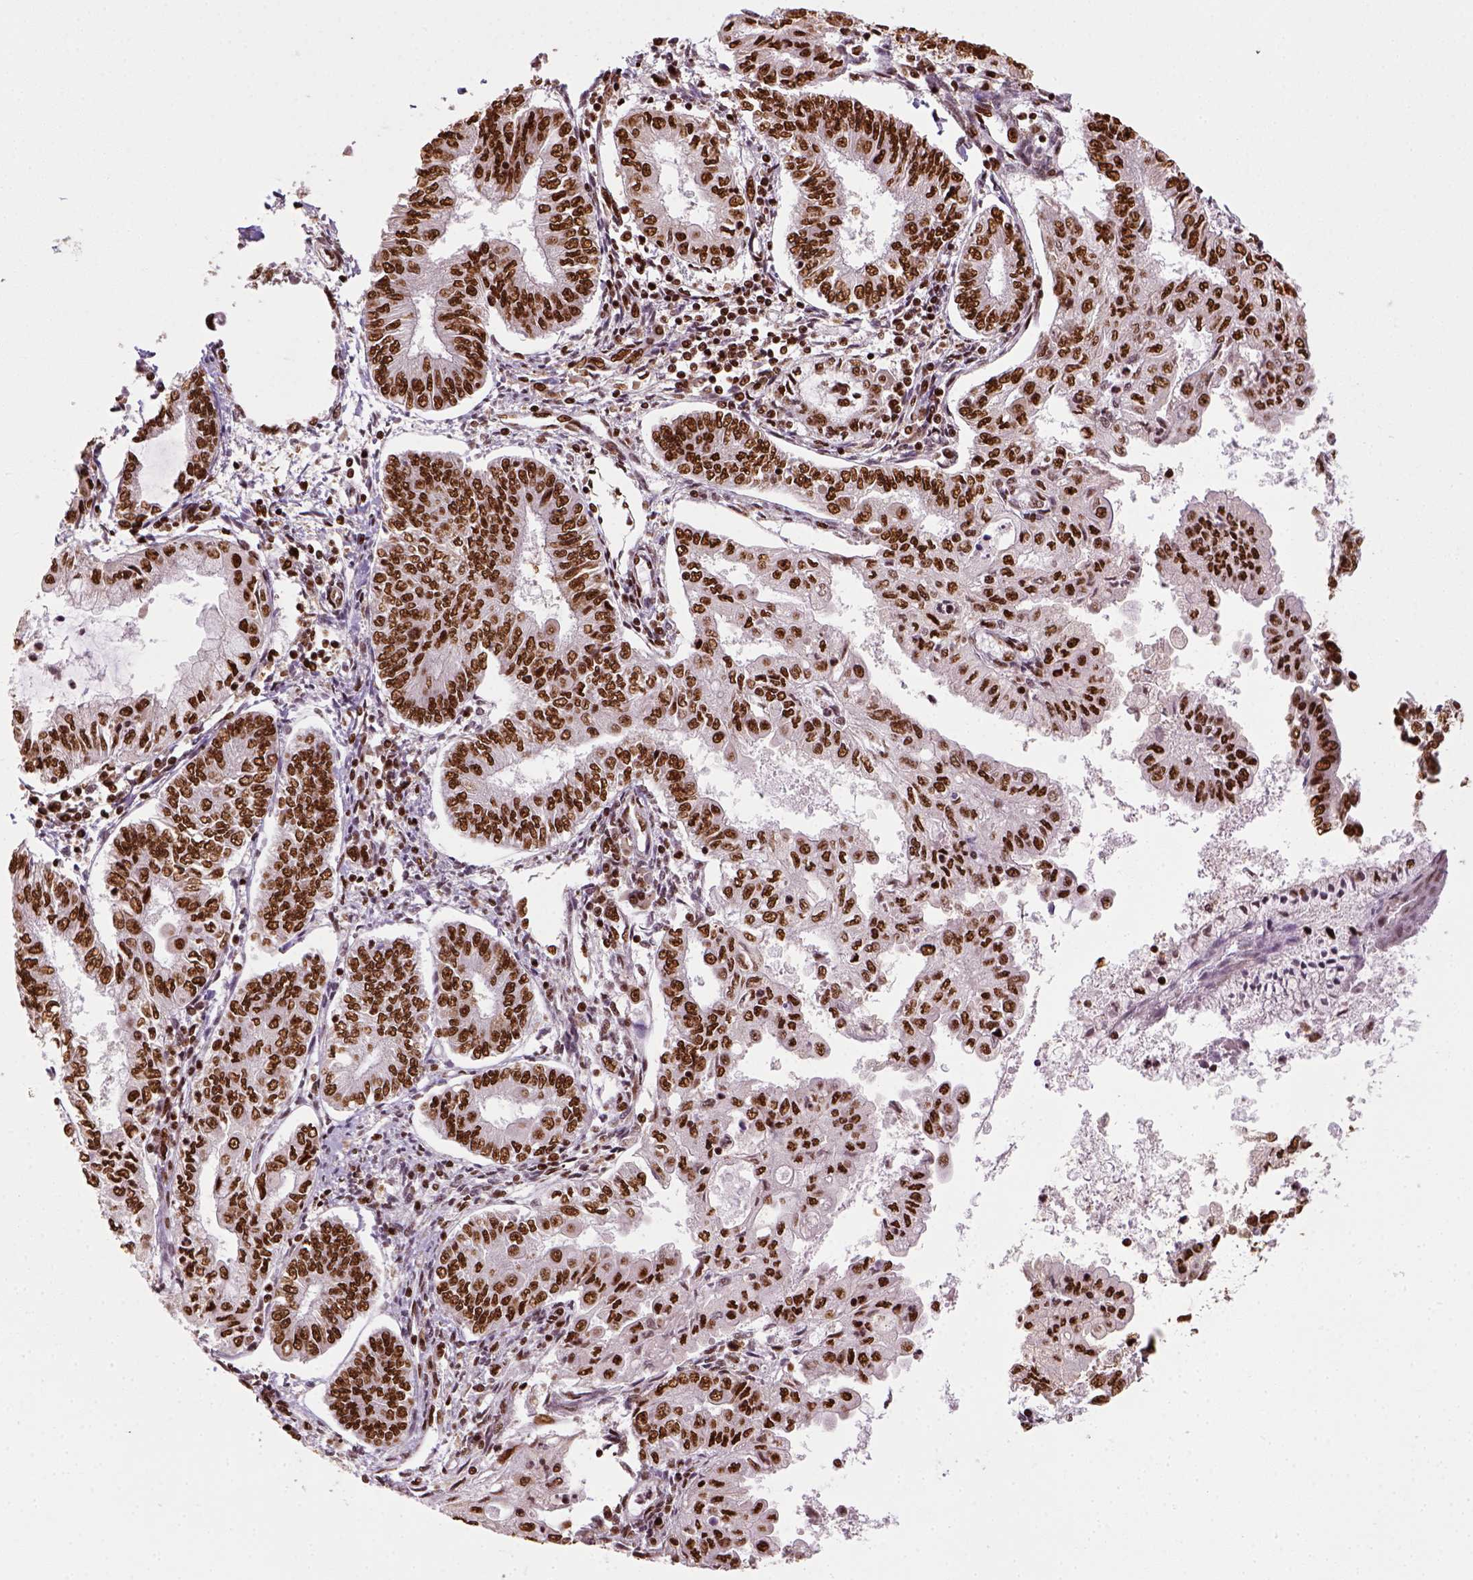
{"staining": {"intensity": "strong", "quantity": ">75%", "location": "nuclear"}, "tissue": "endometrial cancer", "cell_type": "Tumor cells", "image_type": "cancer", "snomed": [{"axis": "morphology", "description": "Adenocarcinoma, NOS"}, {"axis": "topography", "description": "Endometrium"}], "caption": "Immunohistochemical staining of endometrial adenocarcinoma demonstrates strong nuclear protein expression in approximately >75% of tumor cells.", "gene": "CCAR1", "patient": {"sex": "female", "age": 68}}